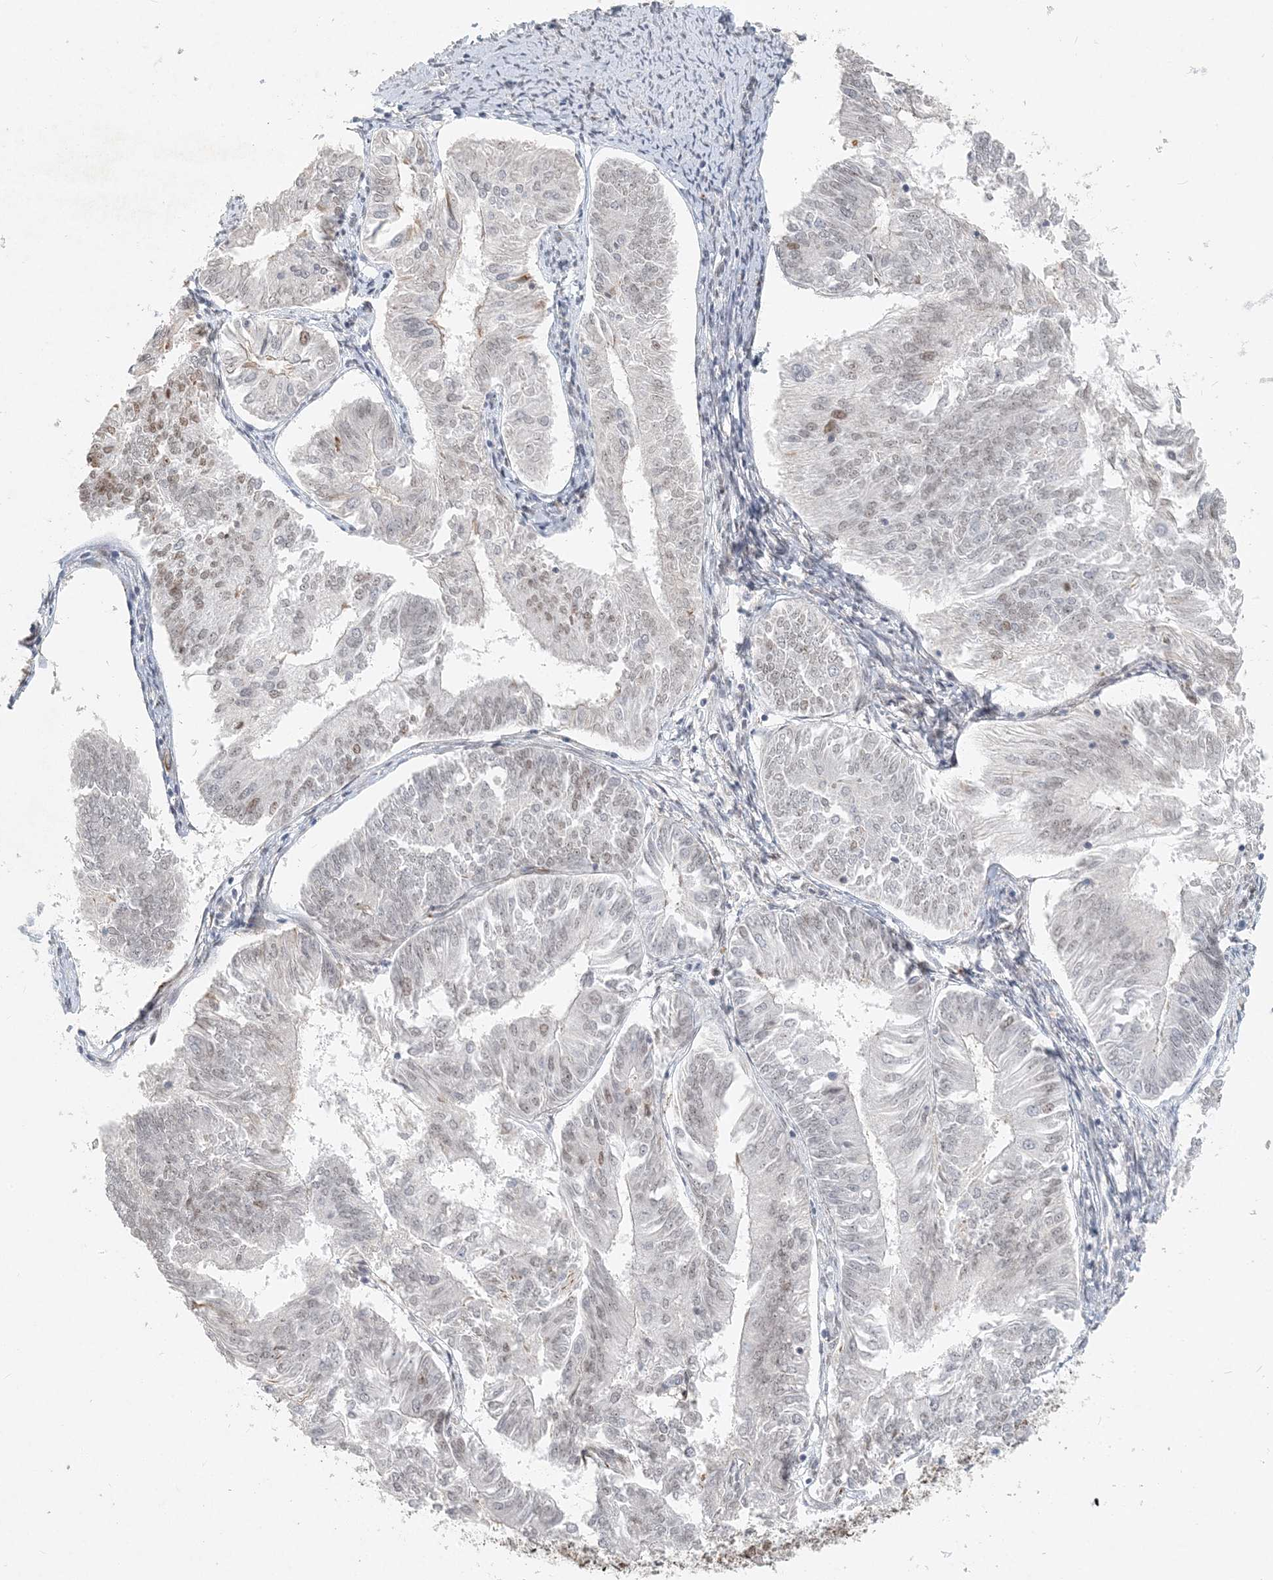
{"staining": {"intensity": "negative", "quantity": "none", "location": "none"}, "tissue": "endometrial cancer", "cell_type": "Tumor cells", "image_type": "cancer", "snomed": [{"axis": "morphology", "description": "Adenocarcinoma, NOS"}, {"axis": "topography", "description": "Endometrium"}], "caption": "DAB immunohistochemical staining of human endometrial cancer reveals no significant positivity in tumor cells.", "gene": "BAZ1B", "patient": {"sex": "female", "age": 58}}